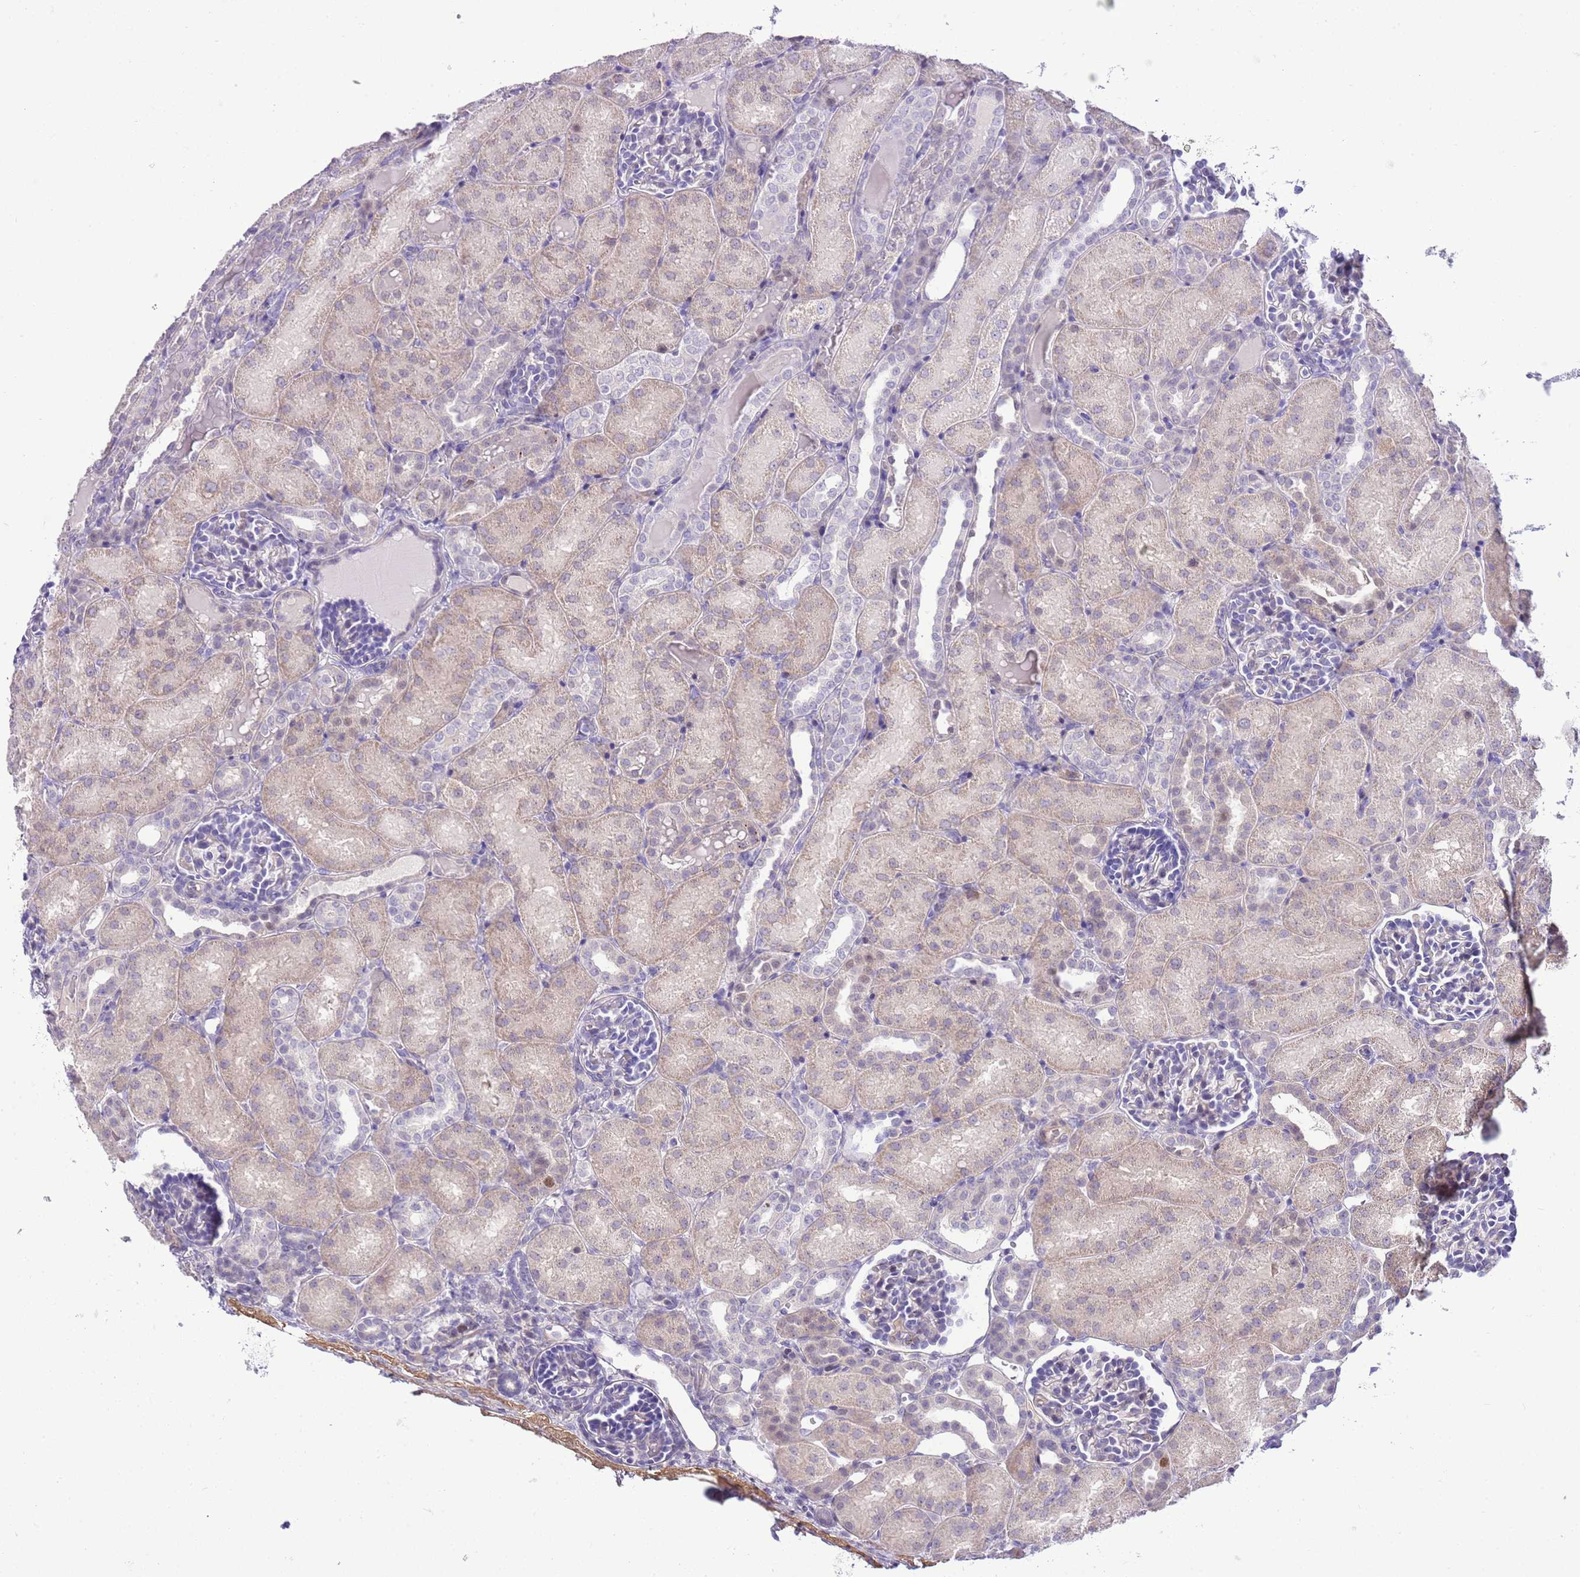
{"staining": {"intensity": "negative", "quantity": "none", "location": "none"}, "tissue": "kidney", "cell_type": "Cells in glomeruli", "image_type": "normal", "snomed": [{"axis": "morphology", "description": "Normal tissue, NOS"}, {"axis": "topography", "description": "Kidney"}], "caption": "The immunohistochemistry image has no significant staining in cells in glomeruli of kidney.", "gene": "FBRSL1", "patient": {"sex": "male", "age": 1}}